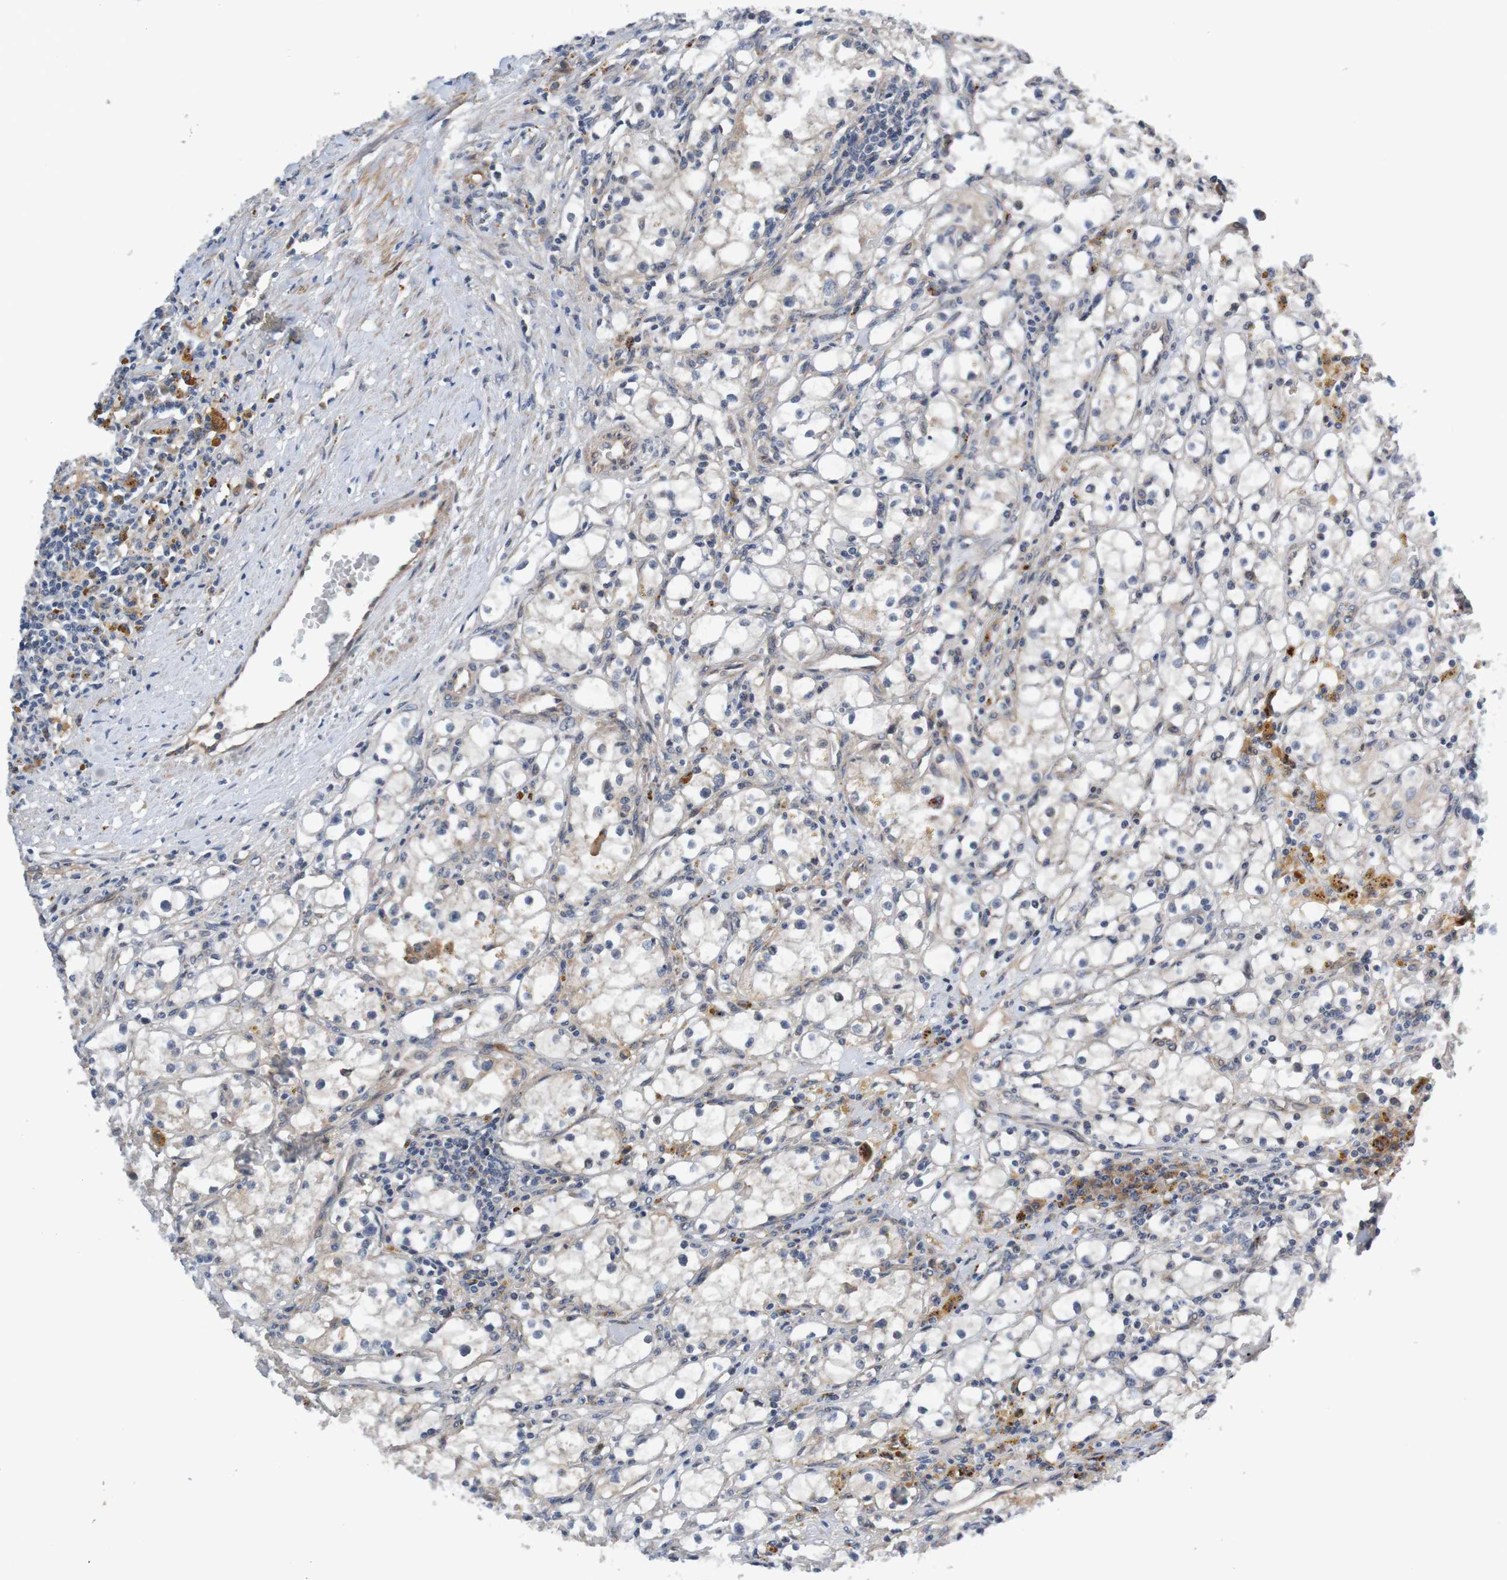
{"staining": {"intensity": "weak", "quantity": "<25%", "location": "cytoplasmic/membranous"}, "tissue": "renal cancer", "cell_type": "Tumor cells", "image_type": "cancer", "snomed": [{"axis": "morphology", "description": "Adenocarcinoma, NOS"}, {"axis": "topography", "description": "Kidney"}], "caption": "An immunohistochemistry histopathology image of adenocarcinoma (renal) is shown. There is no staining in tumor cells of adenocarcinoma (renal). The staining is performed using DAB (3,3'-diaminobenzidine) brown chromogen with nuclei counter-stained in using hematoxylin.", "gene": "CPED1", "patient": {"sex": "male", "age": 56}}